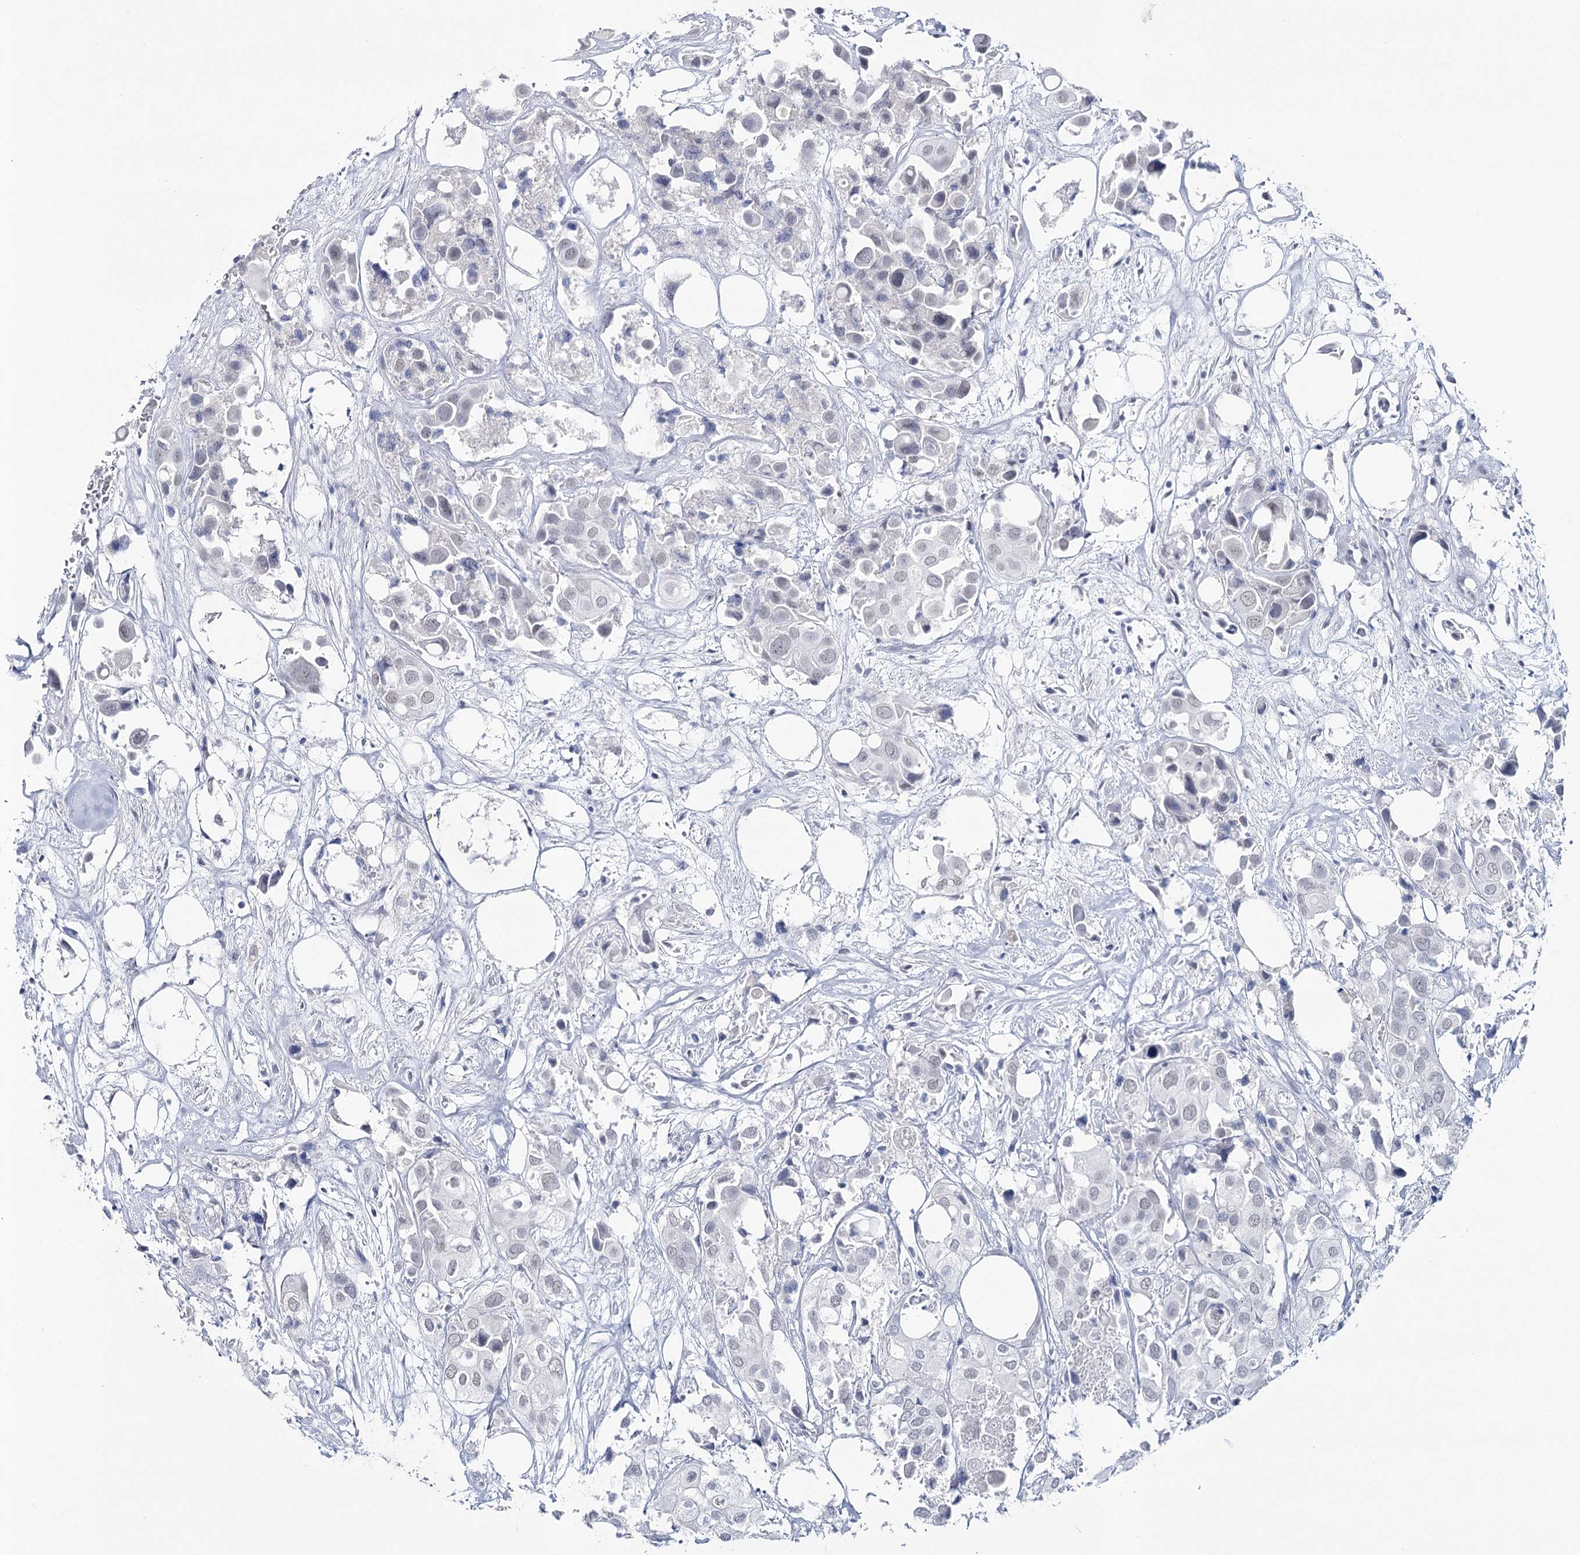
{"staining": {"intensity": "negative", "quantity": "none", "location": "none"}, "tissue": "urothelial cancer", "cell_type": "Tumor cells", "image_type": "cancer", "snomed": [{"axis": "morphology", "description": "Urothelial carcinoma, High grade"}, {"axis": "topography", "description": "Urinary bladder"}], "caption": "Photomicrograph shows no protein expression in tumor cells of high-grade urothelial carcinoma tissue.", "gene": "ZC3H8", "patient": {"sex": "male", "age": 64}}